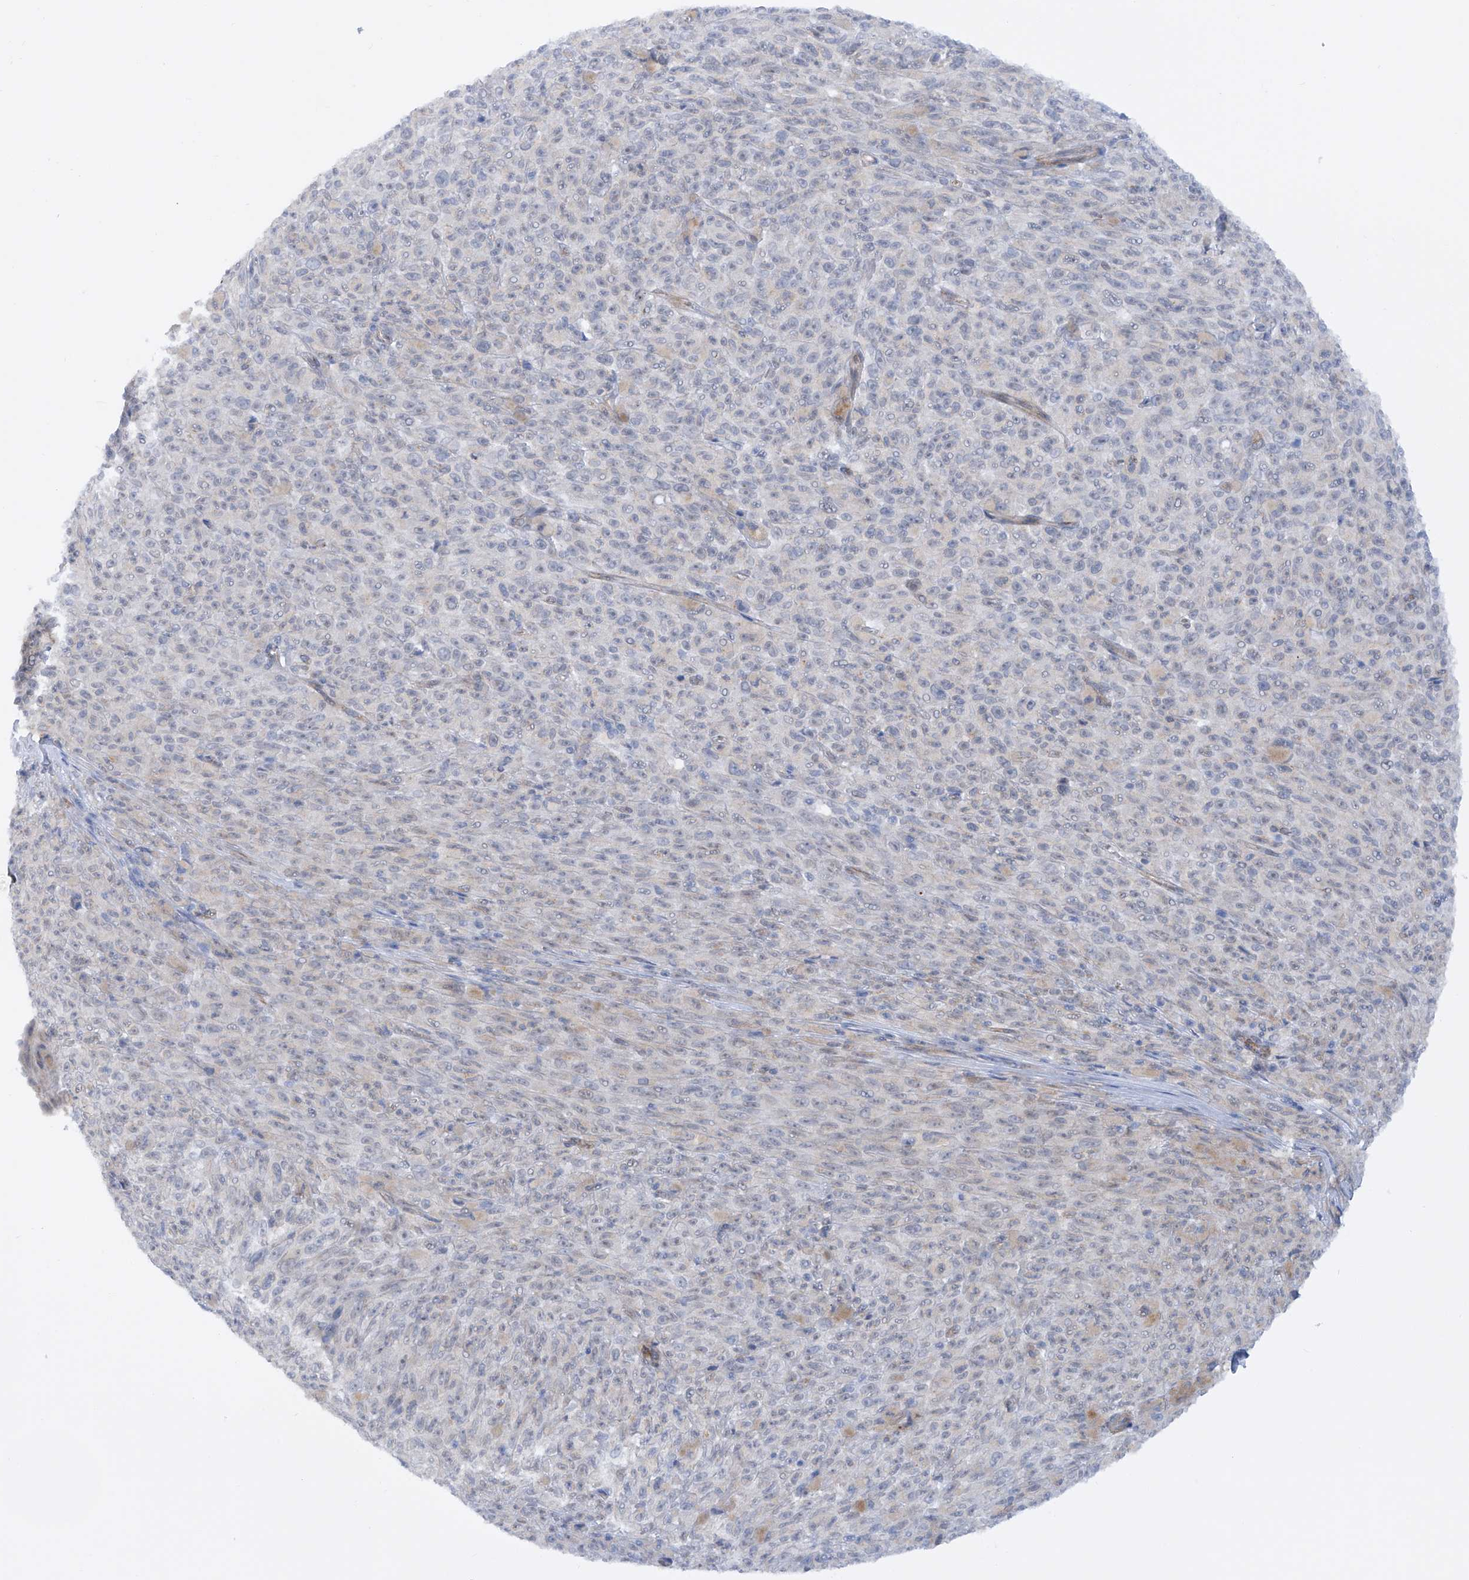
{"staining": {"intensity": "negative", "quantity": "none", "location": "none"}, "tissue": "melanoma", "cell_type": "Tumor cells", "image_type": "cancer", "snomed": [{"axis": "morphology", "description": "Malignant melanoma, NOS"}, {"axis": "topography", "description": "Skin"}], "caption": "DAB (3,3'-diaminobenzidine) immunohistochemical staining of melanoma reveals no significant positivity in tumor cells.", "gene": "ZNF490", "patient": {"sex": "female", "age": 82}}